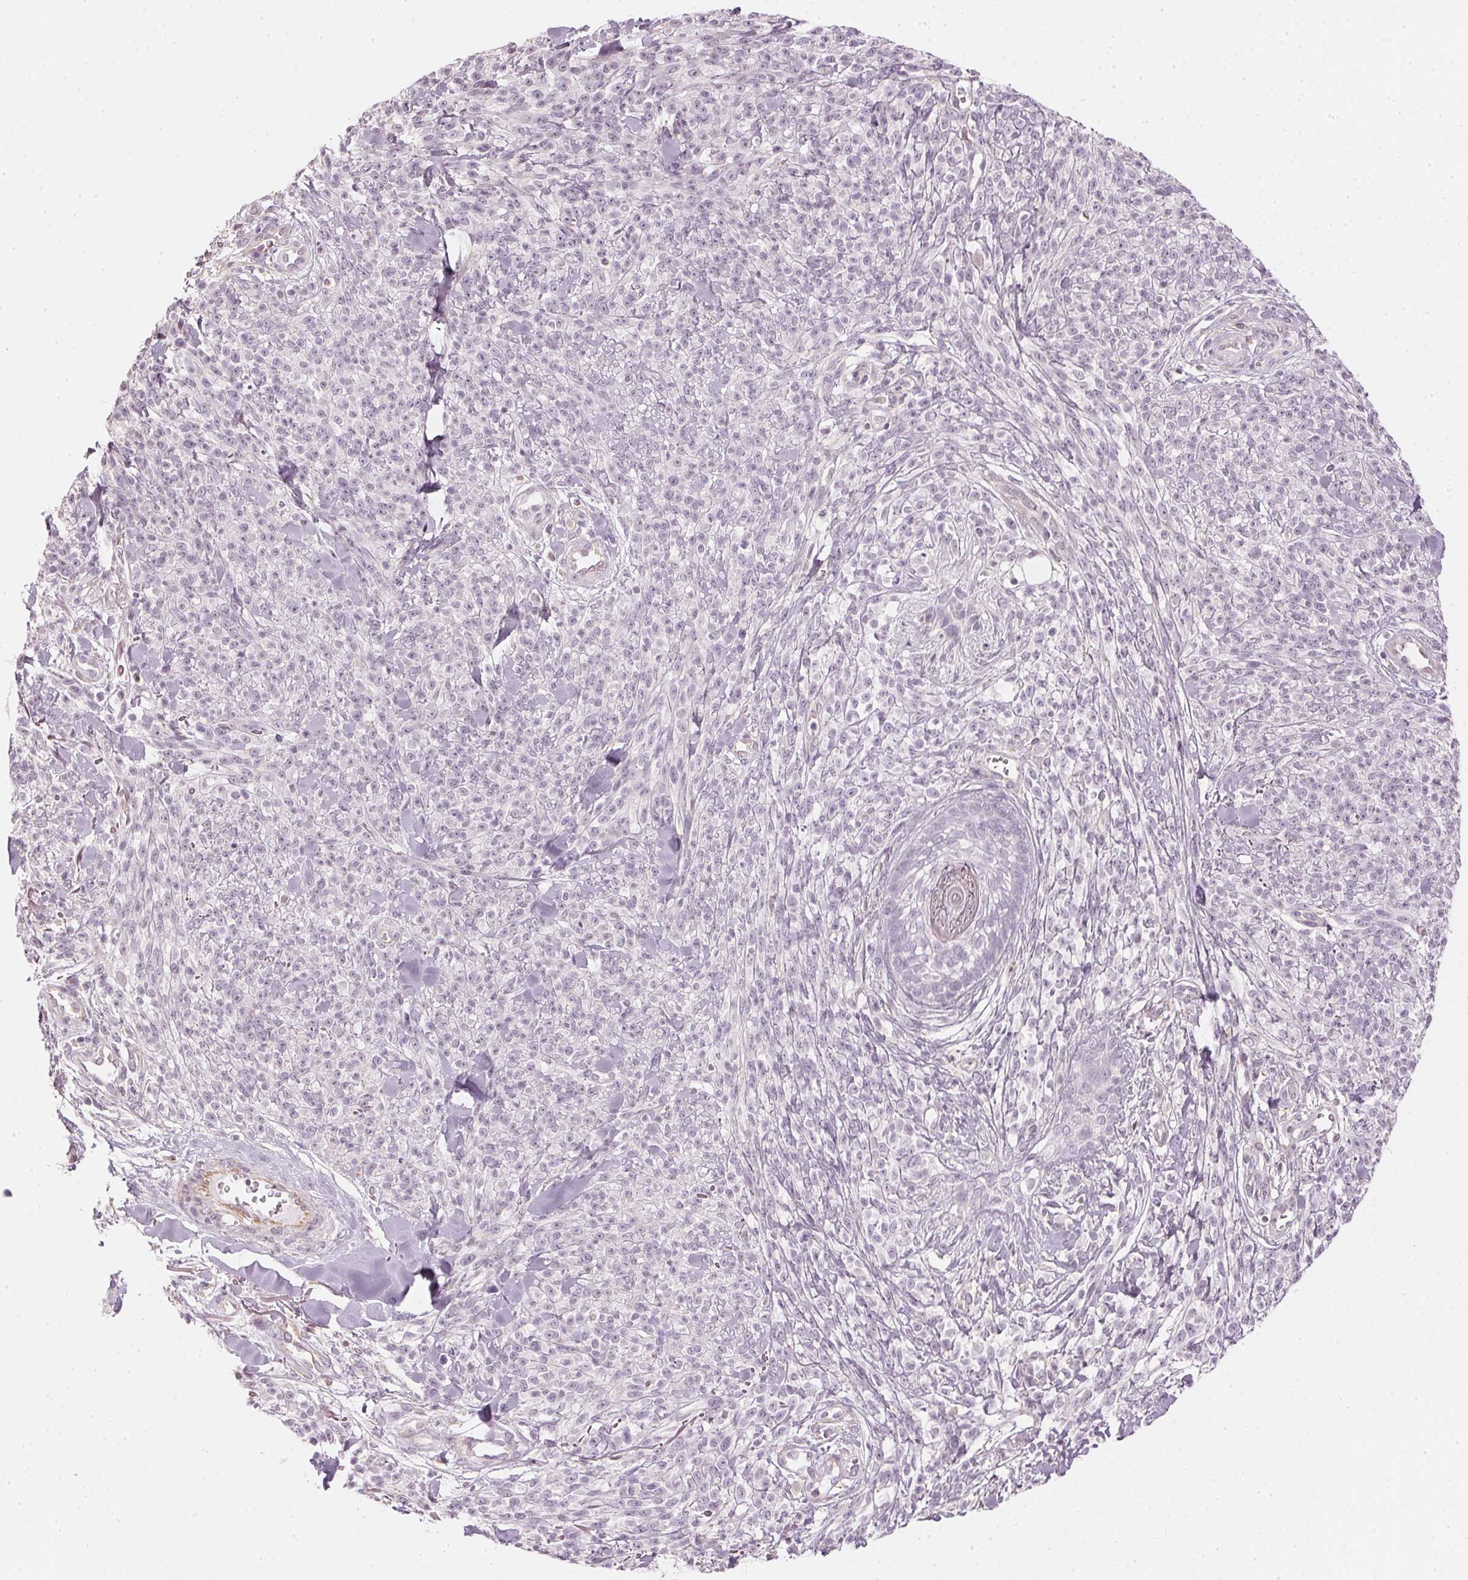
{"staining": {"intensity": "negative", "quantity": "none", "location": "none"}, "tissue": "melanoma", "cell_type": "Tumor cells", "image_type": "cancer", "snomed": [{"axis": "morphology", "description": "Malignant melanoma, NOS"}, {"axis": "topography", "description": "Skin"}, {"axis": "topography", "description": "Skin of trunk"}], "caption": "This micrograph is of melanoma stained with immunohistochemistry (IHC) to label a protein in brown with the nuclei are counter-stained blue. There is no positivity in tumor cells.", "gene": "APLP1", "patient": {"sex": "male", "age": 74}}